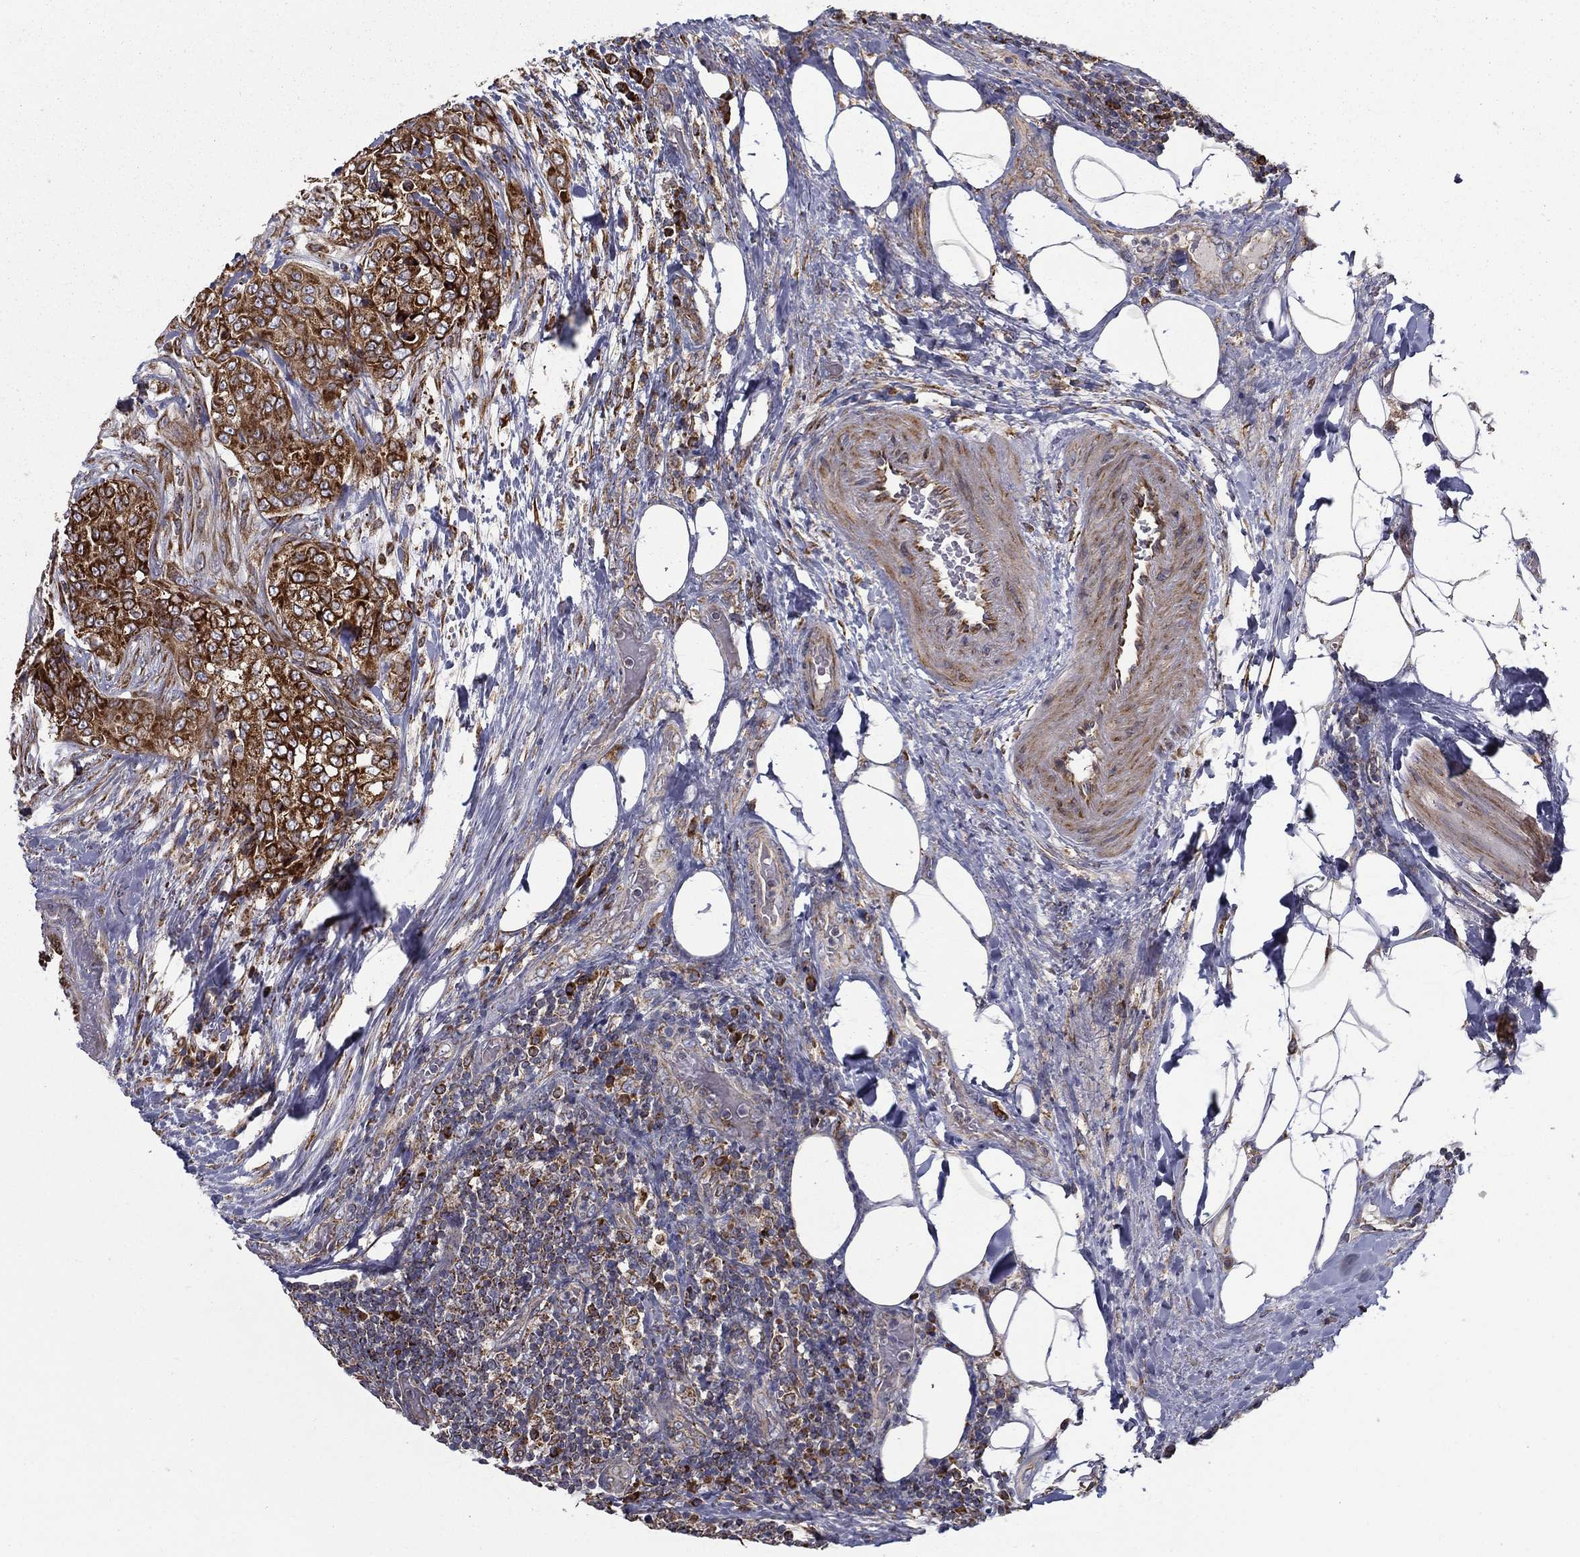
{"staining": {"intensity": "strong", "quantity": ">75%", "location": "cytoplasmic/membranous"}, "tissue": "thyroid cancer", "cell_type": "Tumor cells", "image_type": "cancer", "snomed": [{"axis": "morphology", "description": "Papillary adenocarcinoma, NOS"}, {"axis": "topography", "description": "Thyroid gland"}], "caption": "An immunohistochemistry micrograph of tumor tissue is shown. Protein staining in brown labels strong cytoplasmic/membranous positivity in thyroid cancer within tumor cells. The staining was performed using DAB, with brown indicating positive protein expression. Nuclei are stained blue with hematoxylin.", "gene": "MT-CYB", "patient": {"sex": "male", "age": 61}}